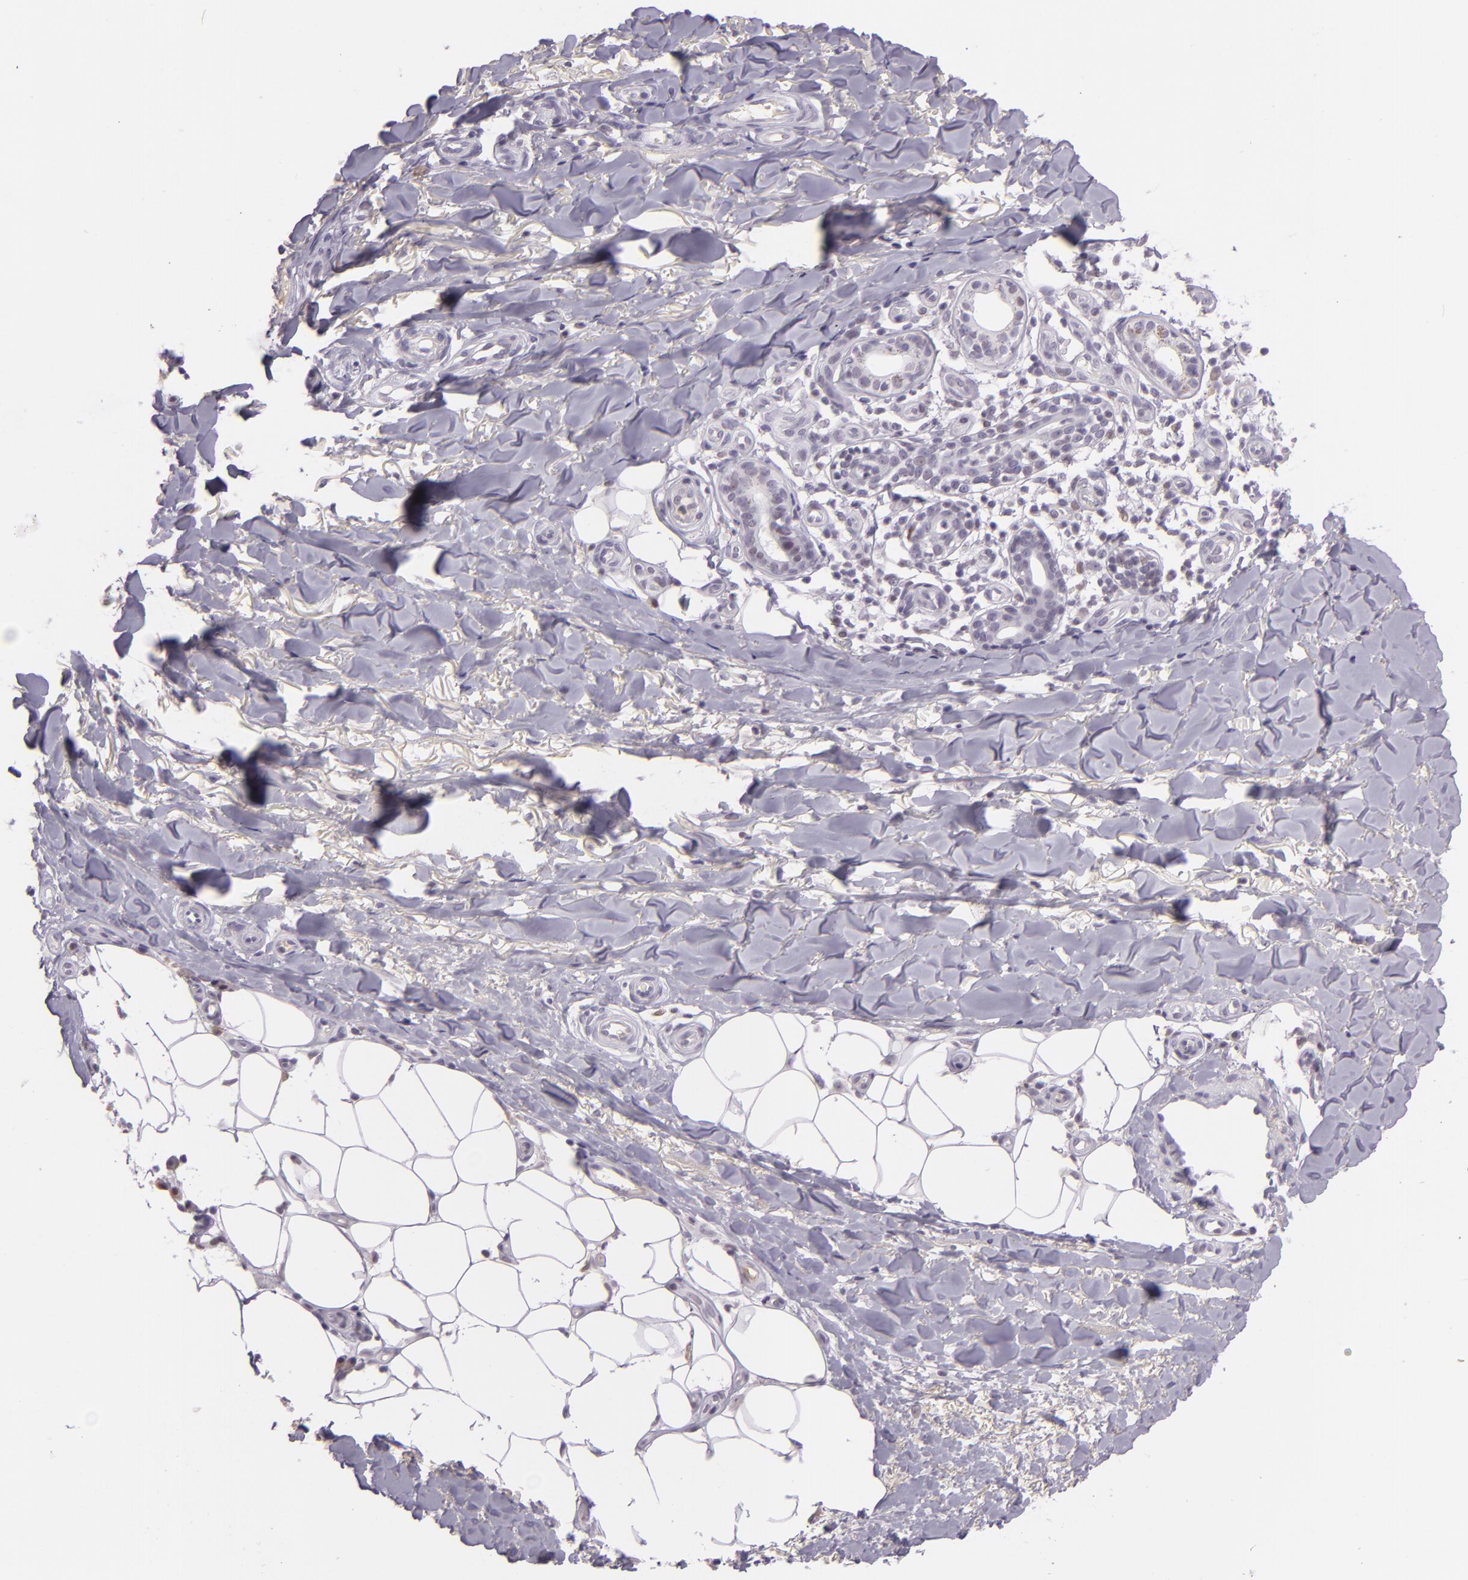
{"staining": {"intensity": "negative", "quantity": "none", "location": "none"}, "tissue": "skin cancer", "cell_type": "Tumor cells", "image_type": "cancer", "snomed": [{"axis": "morphology", "description": "Basal cell carcinoma"}, {"axis": "topography", "description": "Skin"}], "caption": "A micrograph of human skin cancer (basal cell carcinoma) is negative for staining in tumor cells.", "gene": "CHEK2", "patient": {"sex": "male", "age": 81}}